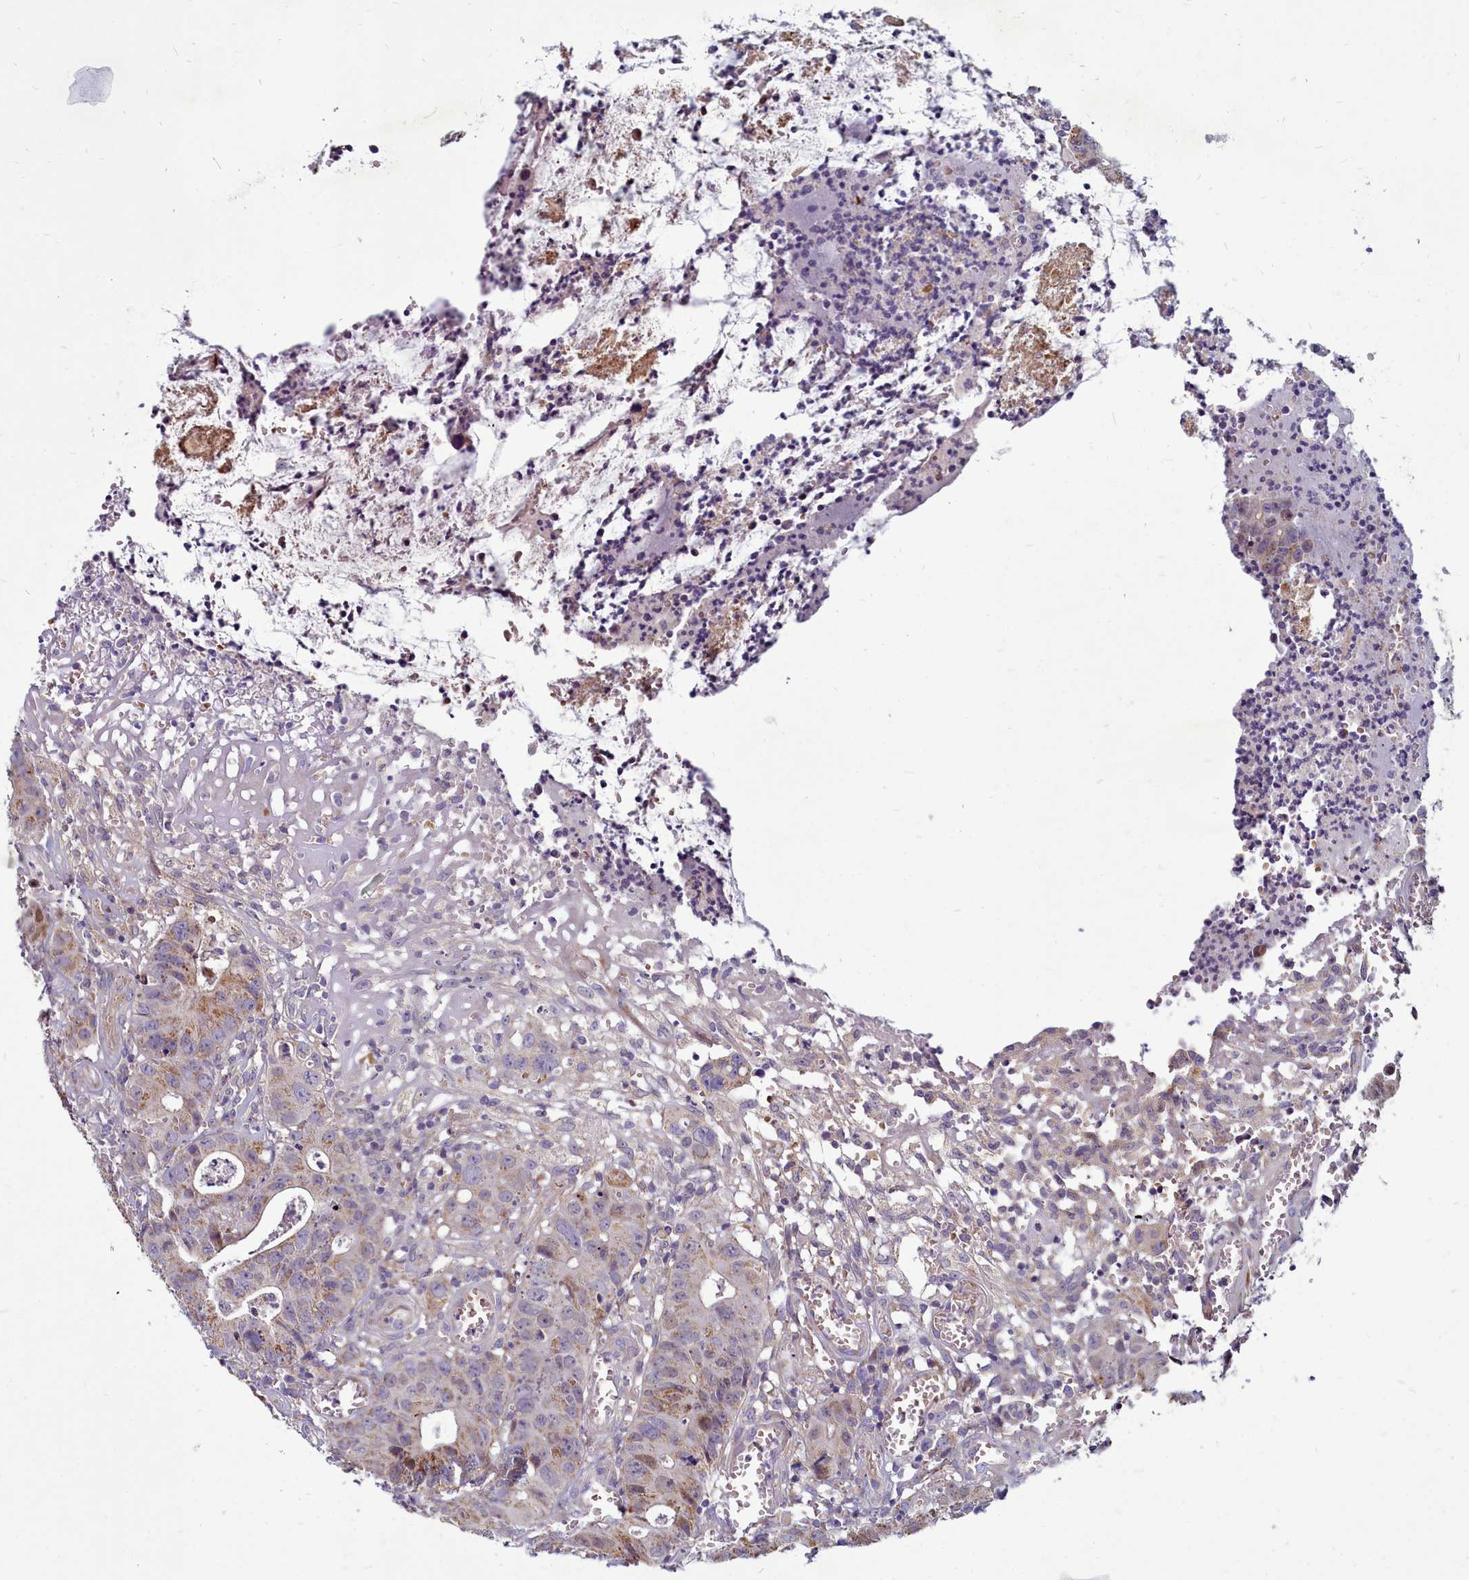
{"staining": {"intensity": "moderate", "quantity": "<25%", "location": "cytoplasmic/membranous"}, "tissue": "colorectal cancer", "cell_type": "Tumor cells", "image_type": "cancer", "snomed": [{"axis": "morphology", "description": "Adenocarcinoma, NOS"}, {"axis": "topography", "description": "Colon"}], "caption": "Immunohistochemistry (IHC) histopathology image of neoplastic tissue: human adenocarcinoma (colorectal) stained using immunohistochemistry exhibits low levels of moderate protein expression localized specifically in the cytoplasmic/membranous of tumor cells, appearing as a cytoplasmic/membranous brown color.", "gene": "SMPD4", "patient": {"sex": "female", "age": 57}}